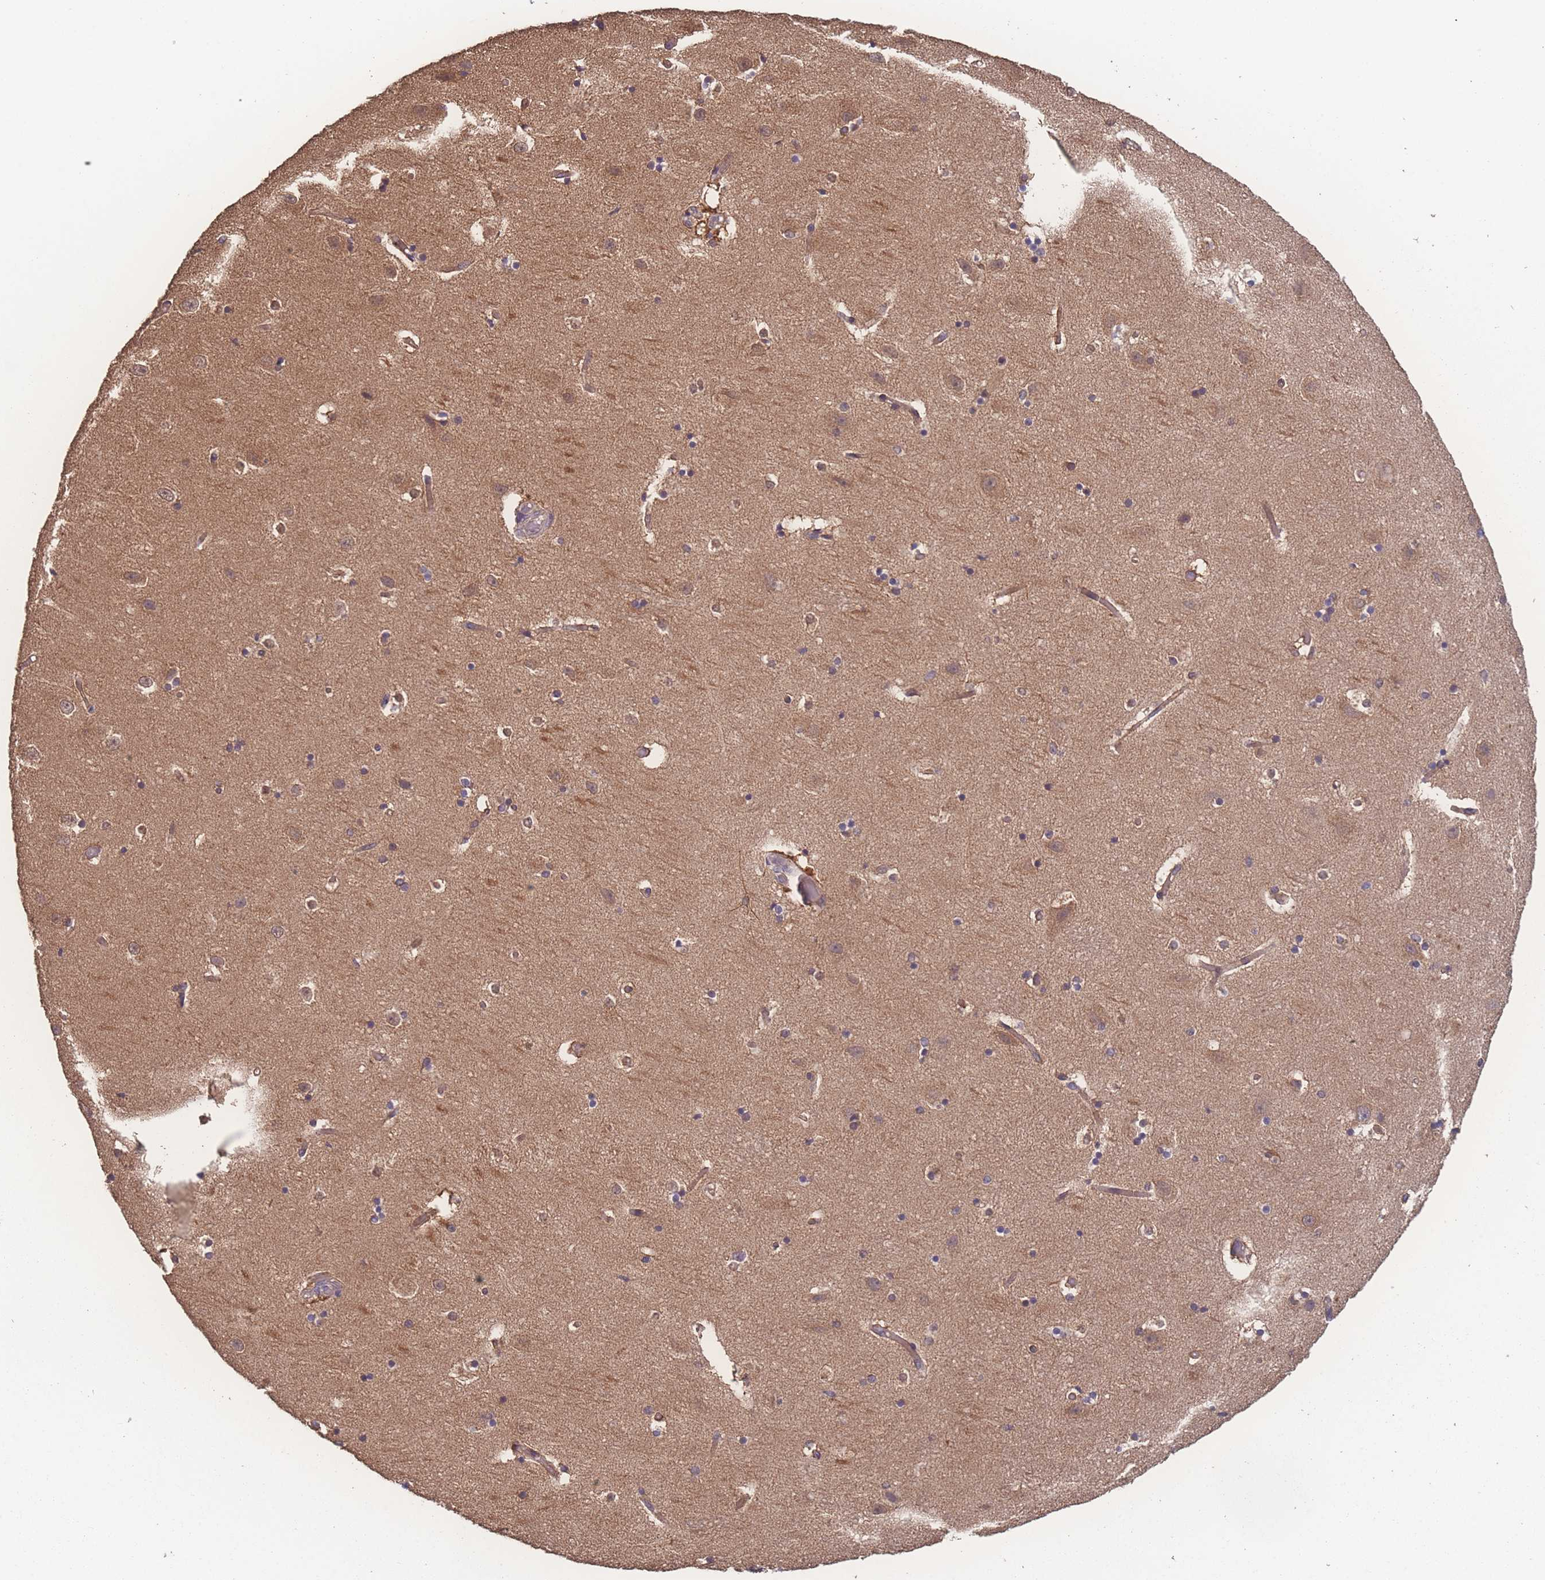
{"staining": {"intensity": "weak", "quantity": "25%-75%", "location": "cytoplasmic/membranous"}, "tissue": "hippocampus", "cell_type": "Glial cells", "image_type": "normal", "snomed": [{"axis": "morphology", "description": "Normal tissue, NOS"}, {"axis": "topography", "description": "Hippocampus"}], "caption": "Brown immunohistochemical staining in benign human hippocampus reveals weak cytoplasmic/membranous expression in about 25%-75% of glial cells. The protein is shown in brown color, while the nuclei are stained blue.", "gene": "ATXN10", "patient": {"sex": "female", "age": 52}}